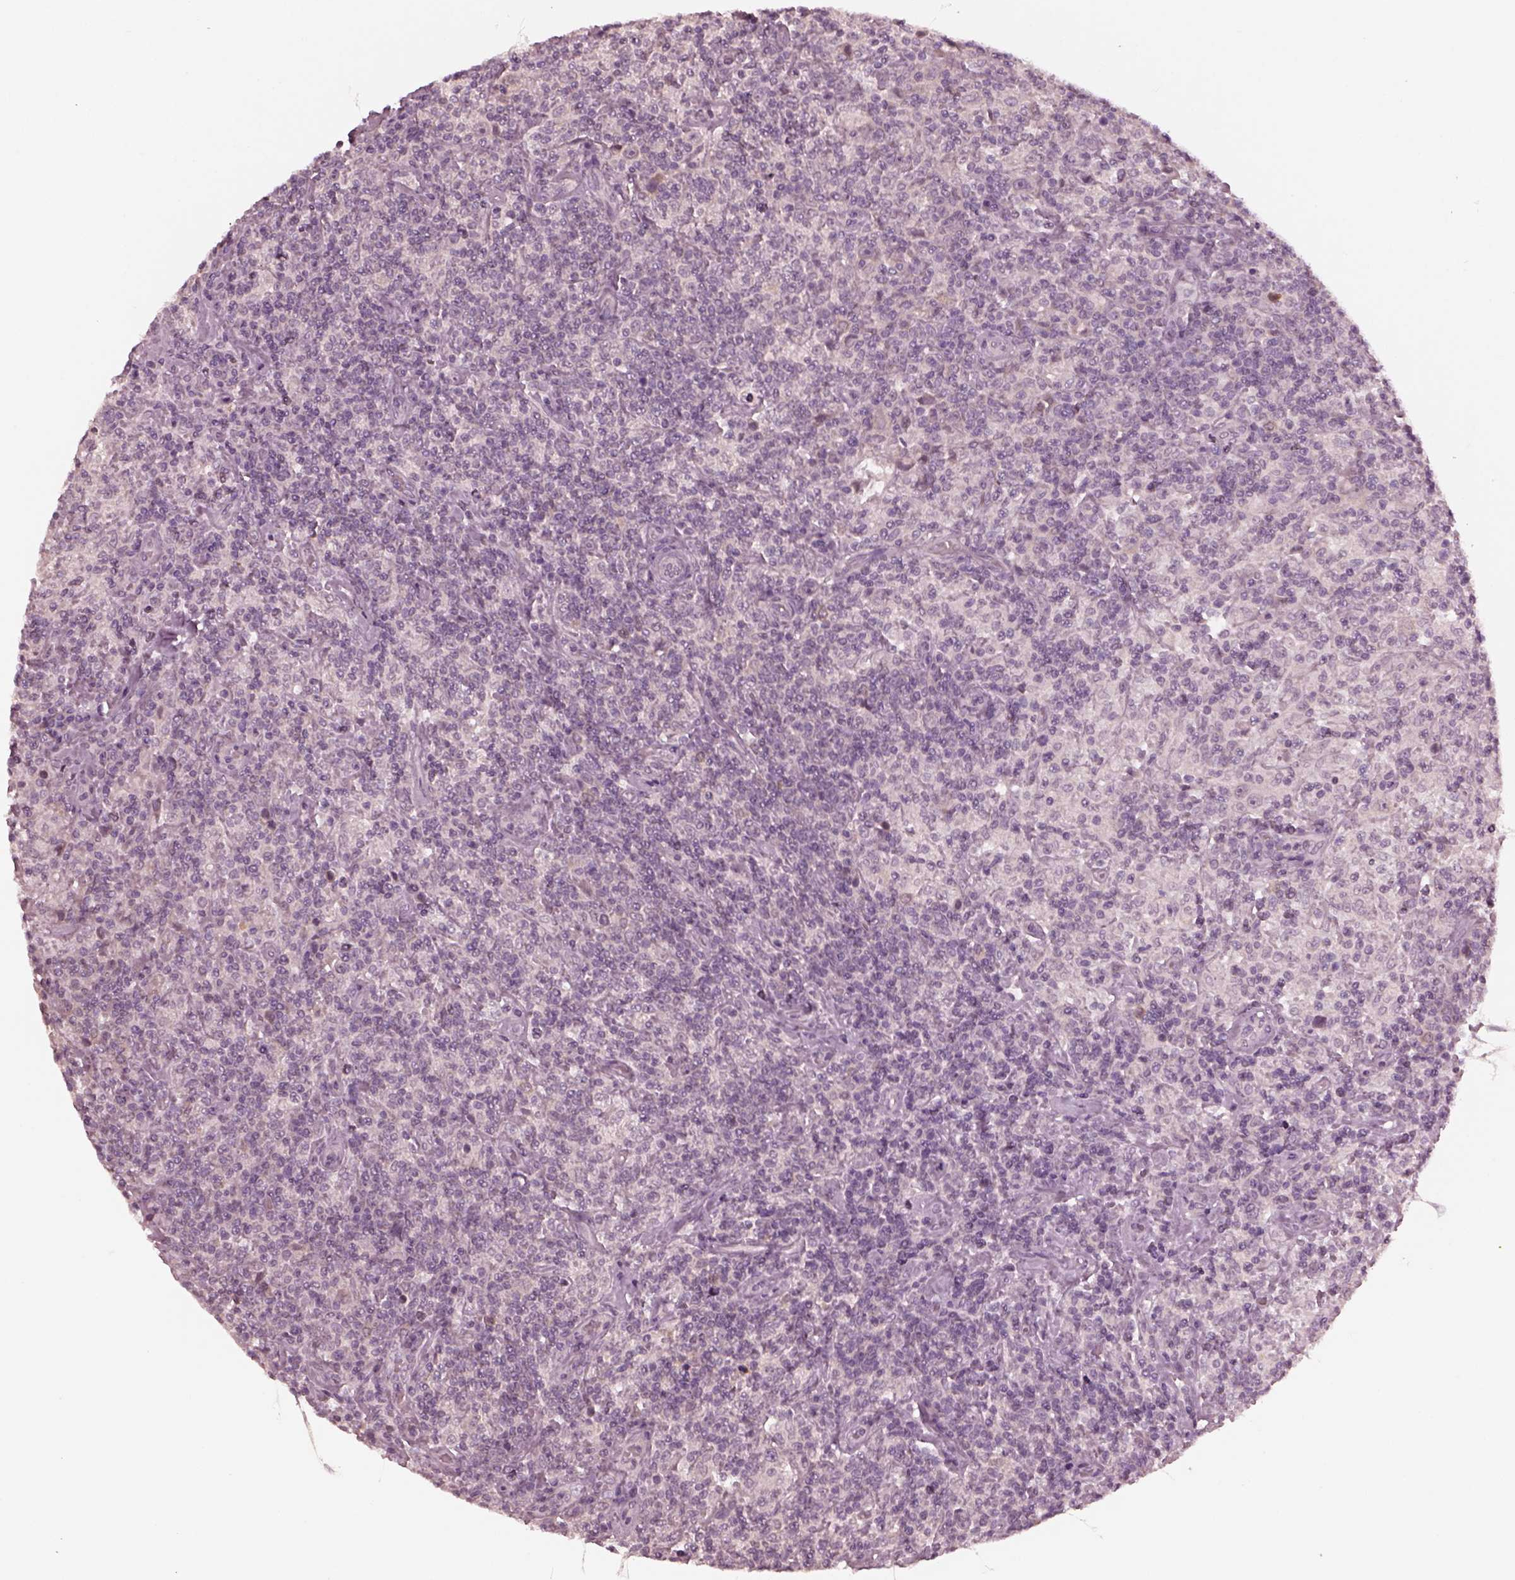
{"staining": {"intensity": "negative", "quantity": "none", "location": "none"}, "tissue": "lymphoma", "cell_type": "Tumor cells", "image_type": "cancer", "snomed": [{"axis": "morphology", "description": "Hodgkin's disease, NOS"}, {"axis": "topography", "description": "Lymph node"}], "caption": "Immunohistochemistry photomicrograph of neoplastic tissue: human Hodgkin's disease stained with DAB displays no significant protein positivity in tumor cells. The staining was performed using DAB (3,3'-diaminobenzidine) to visualize the protein expression in brown, while the nuclei were stained in blue with hematoxylin (Magnification: 20x).", "gene": "RGS7", "patient": {"sex": "male", "age": 70}}